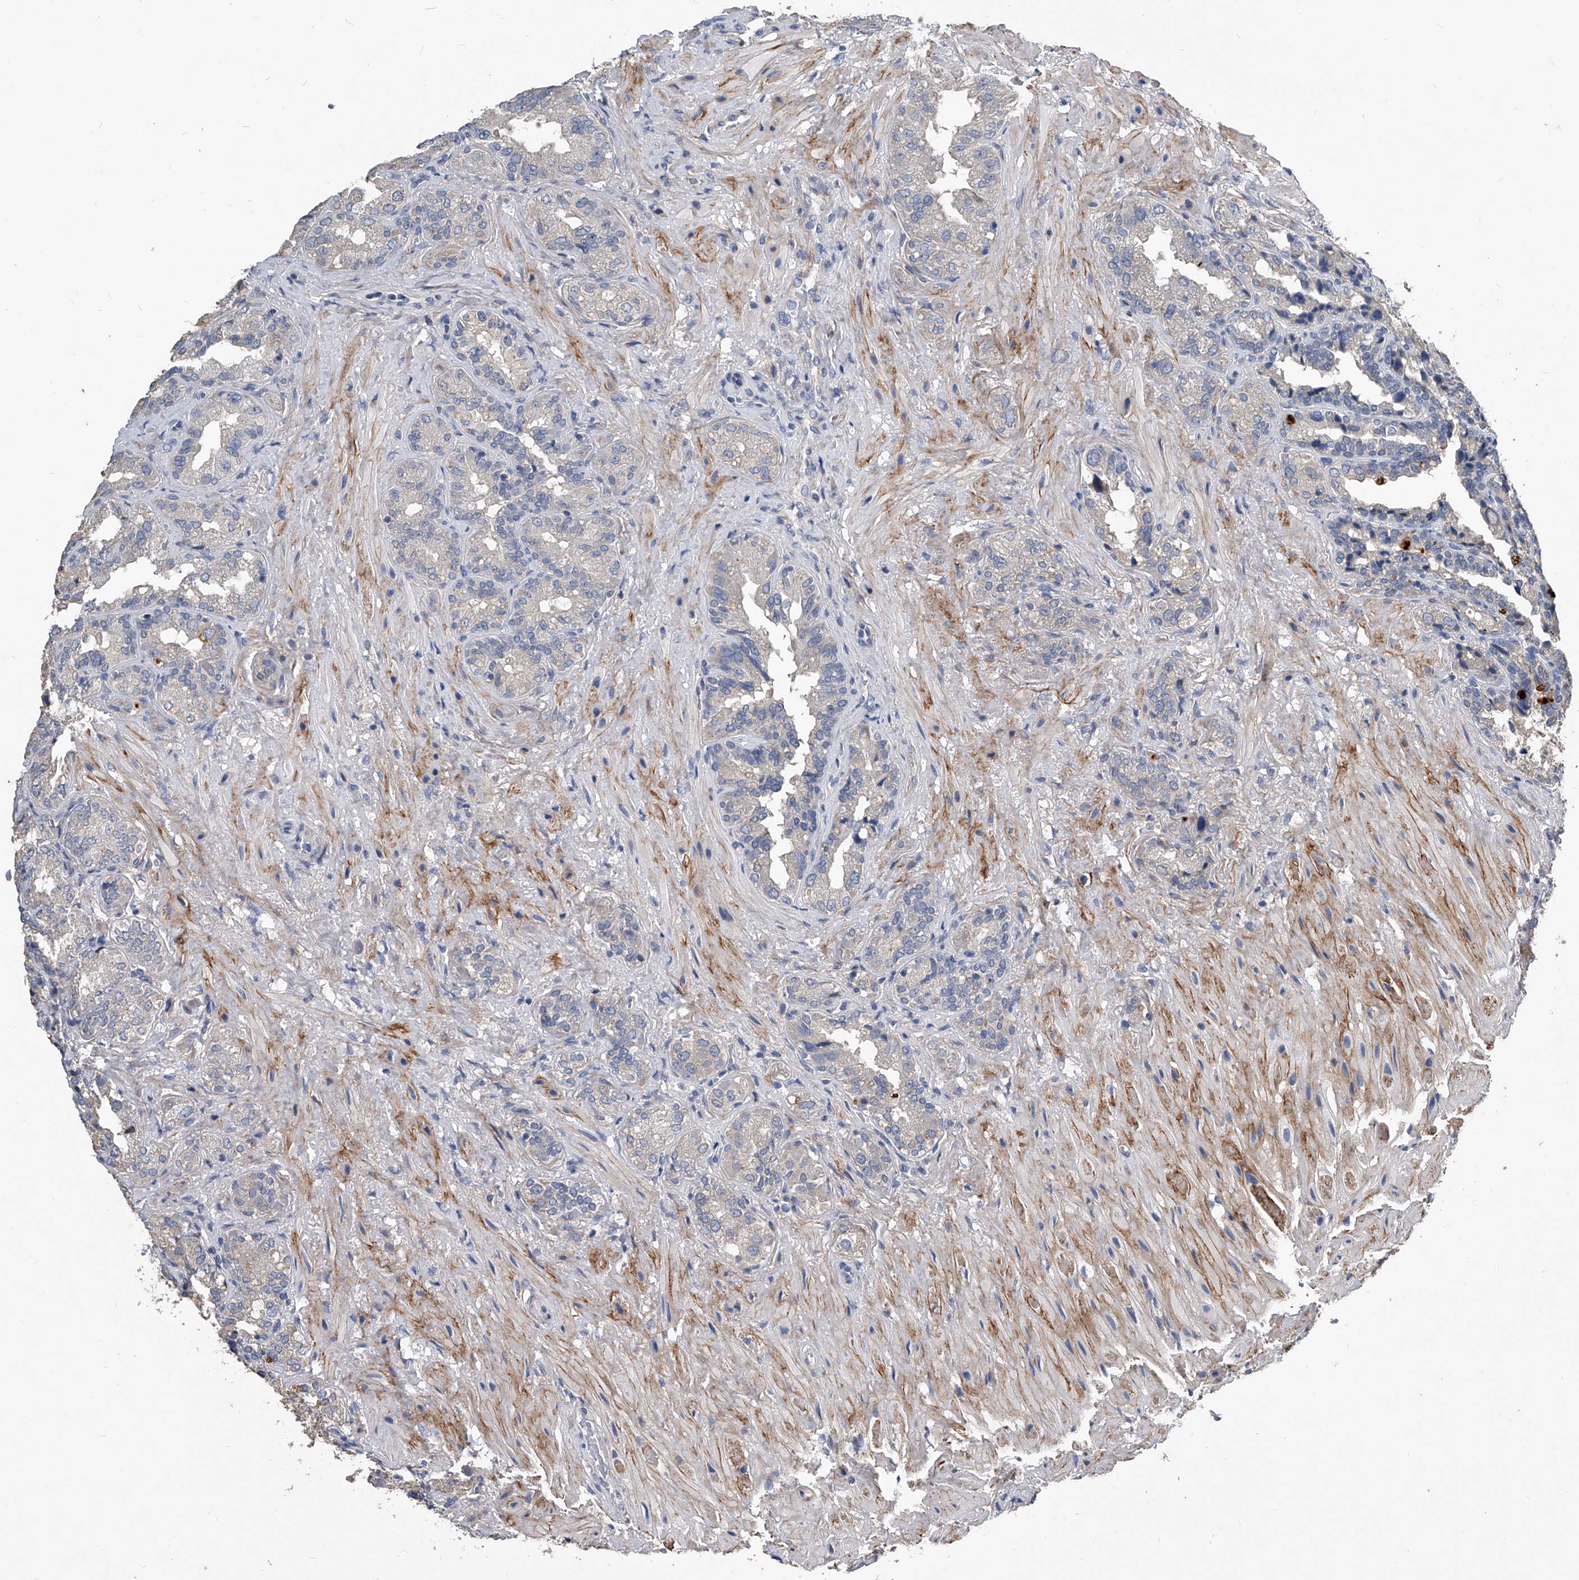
{"staining": {"intensity": "negative", "quantity": "none", "location": "none"}, "tissue": "seminal vesicle", "cell_type": "Glandular cells", "image_type": "normal", "snomed": [{"axis": "morphology", "description": "Normal tissue, NOS"}, {"axis": "topography", "description": "Seminal veicle"}, {"axis": "topography", "description": "Peripheral nerve tissue"}], "caption": "Seminal vesicle stained for a protein using immunohistochemistry reveals no positivity glandular cells.", "gene": "PHACTR1", "patient": {"sex": "male", "age": 63}}